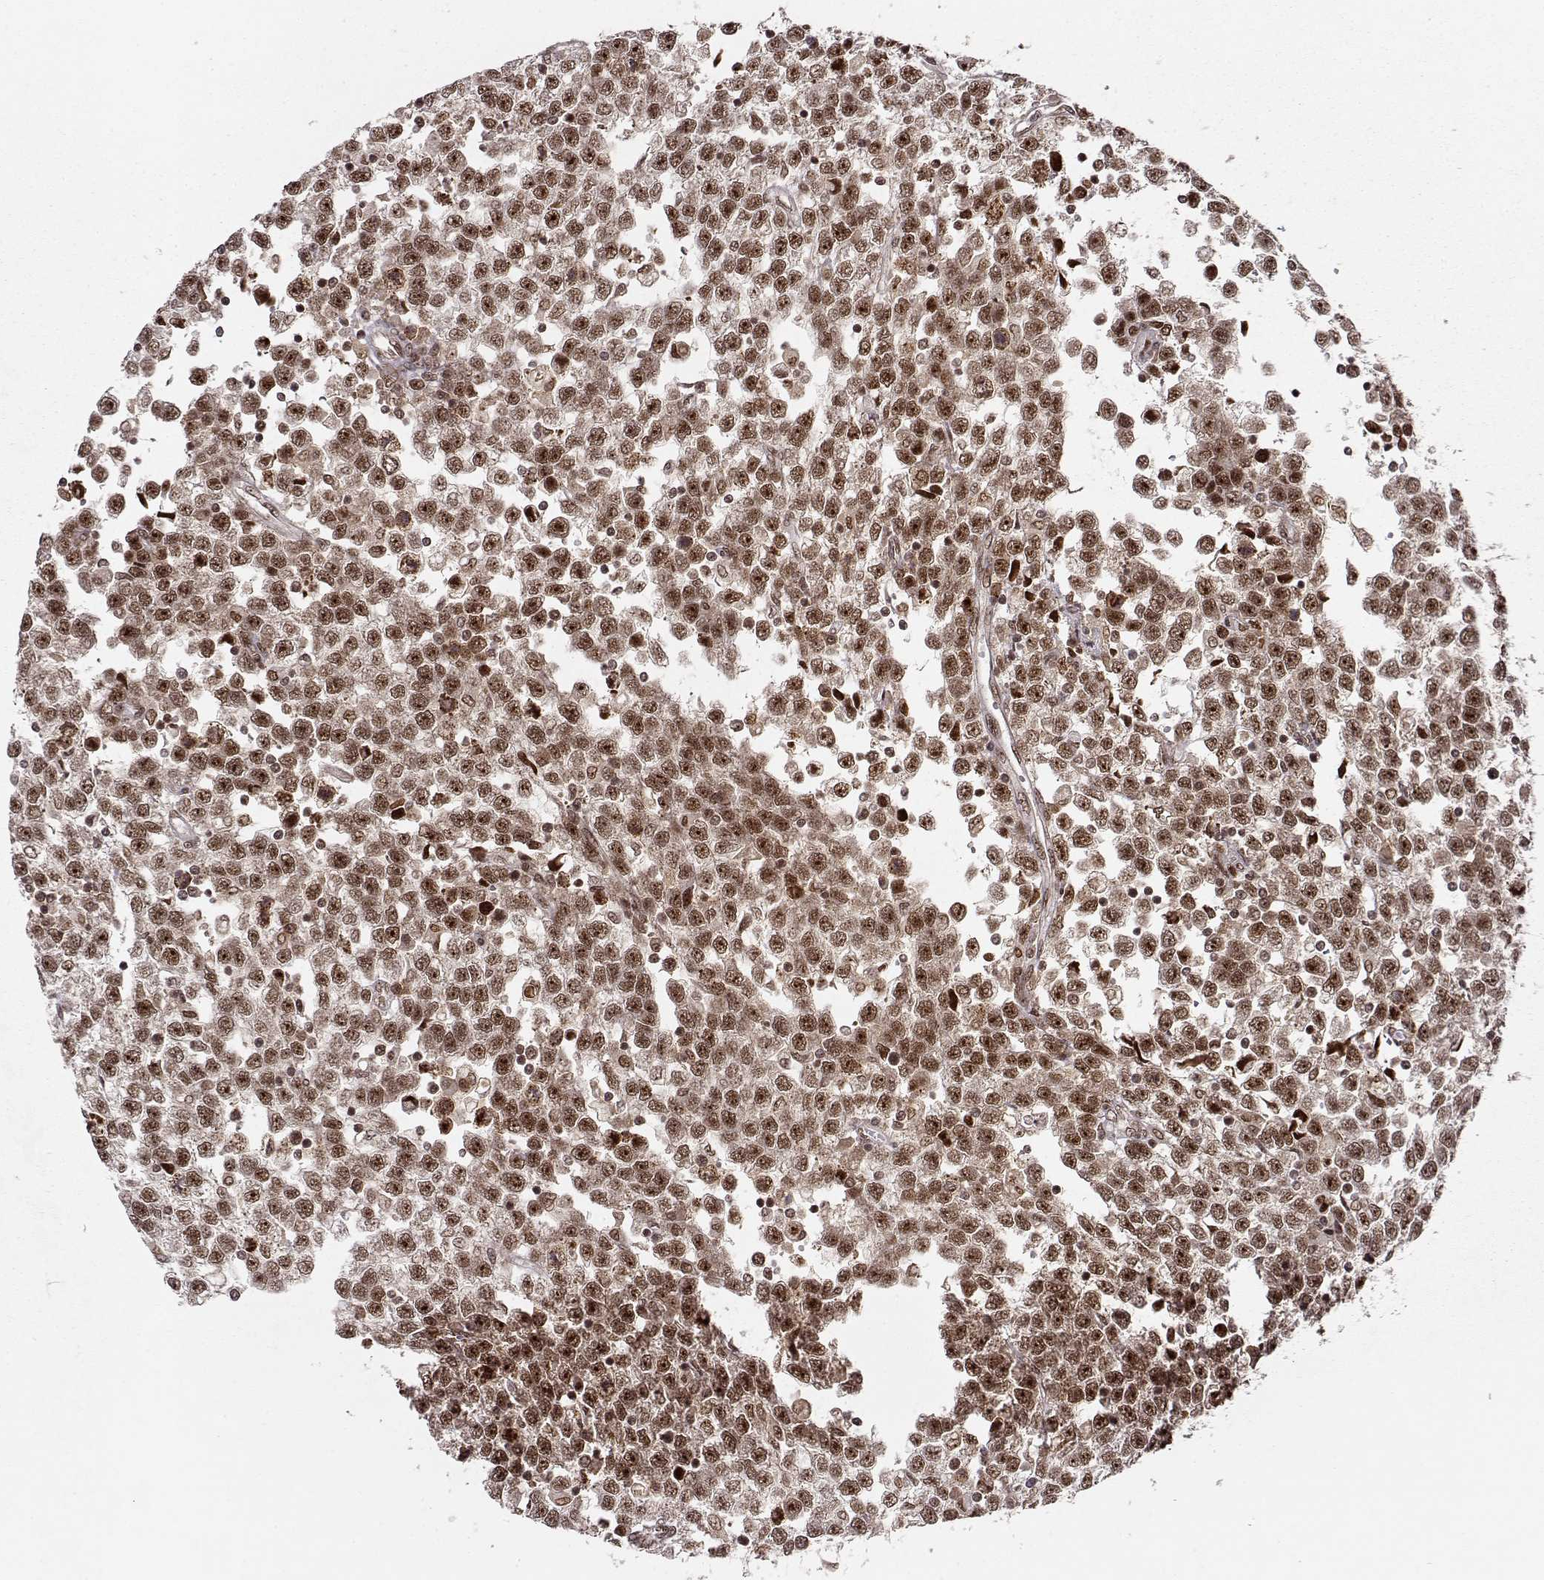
{"staining": {"intensity": "moderate", "quantity": ">75%", "location": "cytoplasmic/membranous,nuclear"}, "tissue": "testis cancer", "cell_type": "Tumor cells", "image_type": "cancer", "snomed": [{"axis": "morphology", "description": "Seminoma, NOS"}, {"axis": "topography", "description": "Testis"}], "caption": "The image displays staining of seminoma (testis), revealing moderate cytoplasmic/membranous and nuclear protein positivity (brown color) within tumor cells.", "gene": "CSNK2A1", "patient": {"sex": "male", "age": 34}}